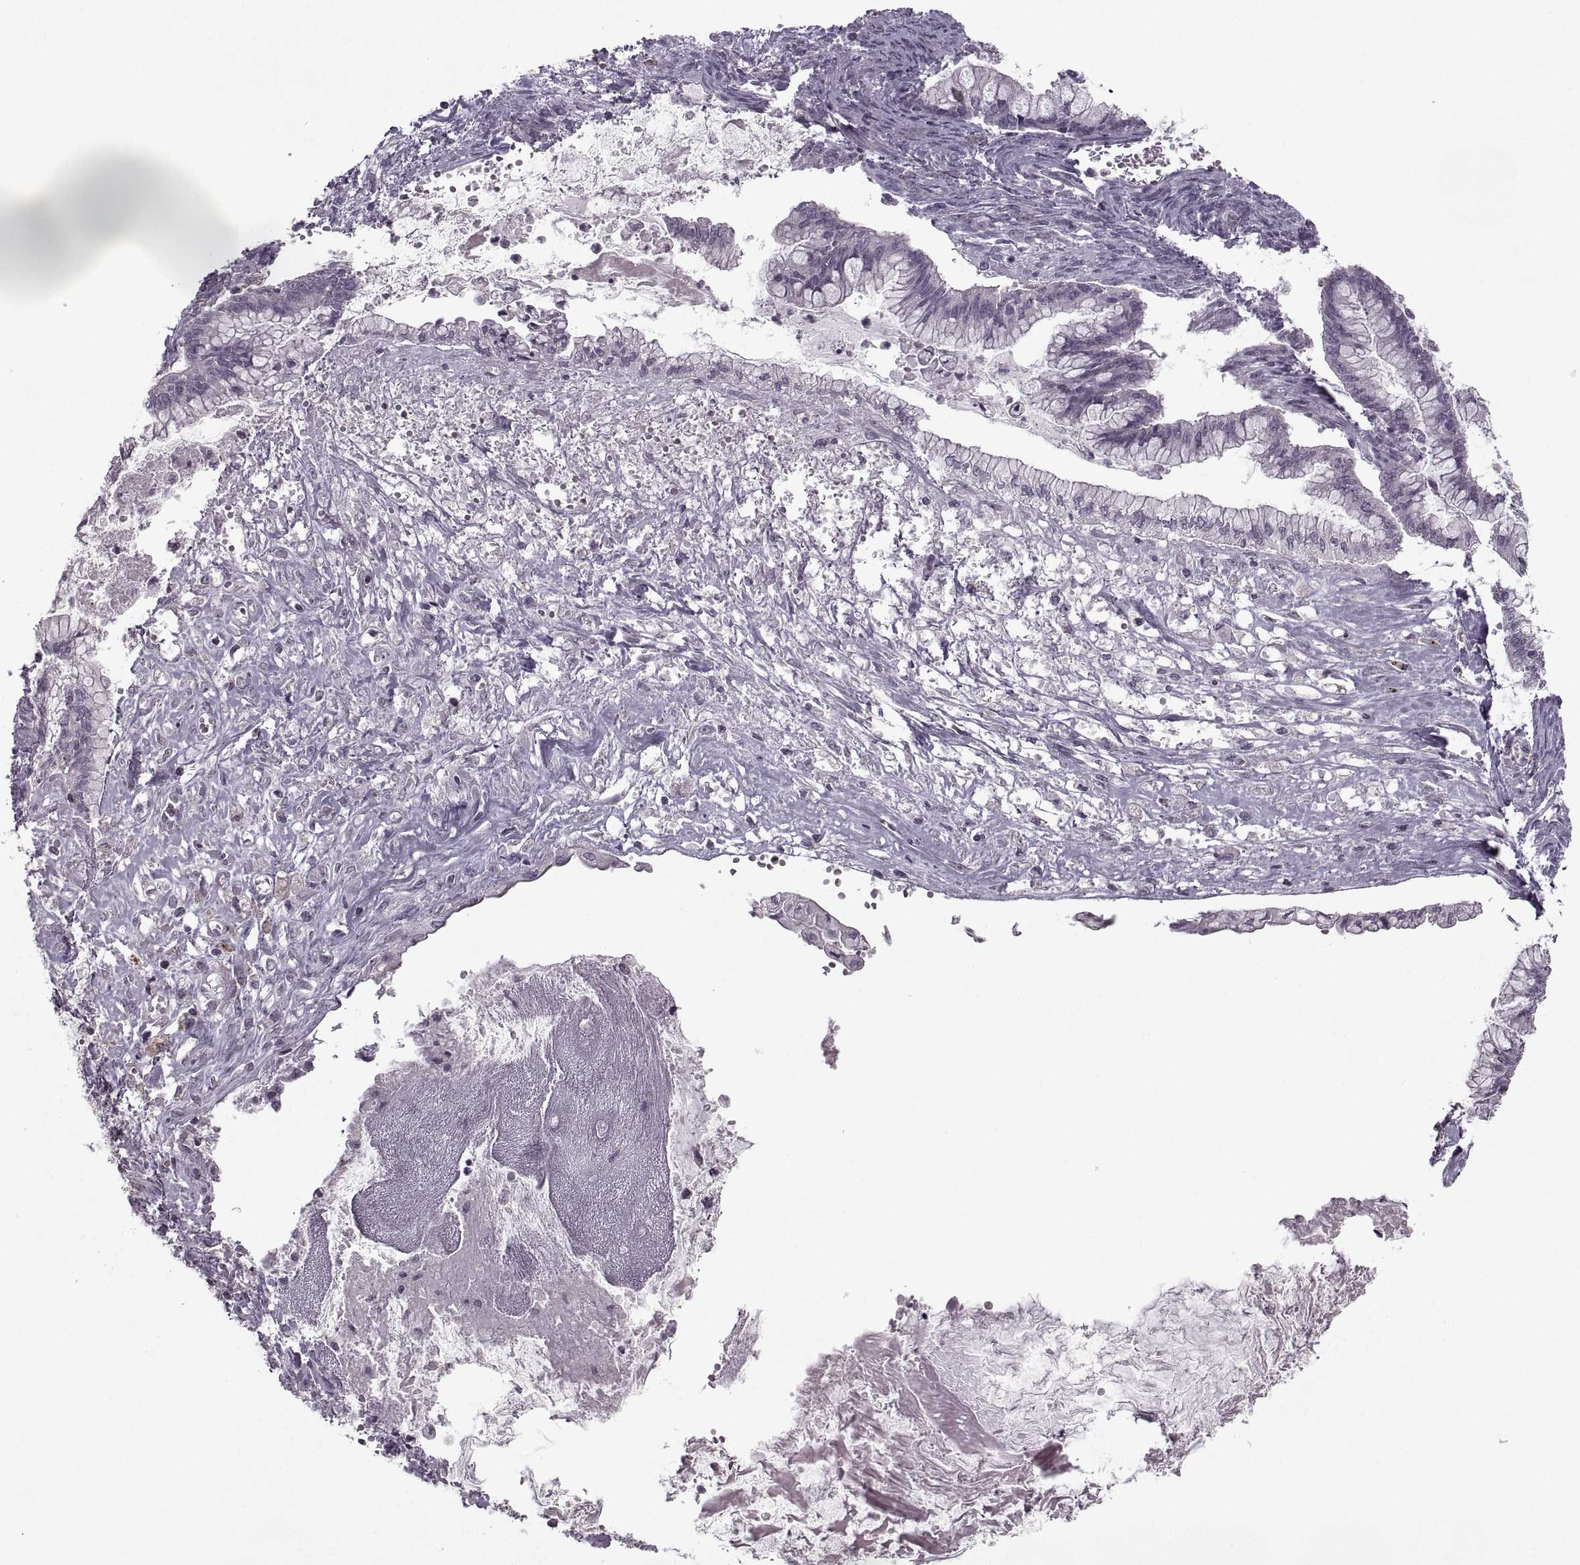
{"staining": {"intensity": "weak", "quantity": "<25%", "location": "cytoplasmic/membranous"}, "tissue": "ovarian cancer", "cell_type": "Tumor cells", "image_type": "cancer", "snomed": [{"axis": "morphology", "description": "Cystadenocarcinoma, mucinous, NOS"}, {"axis": "topography", "description": "Ovary"}], "caption": "Tumor cells are negative for brown protein staining in ovarian mucinous cystadenocarcinoma.", "gene": "MGAT4D", "patient": {"sex": "female", "age": 67}}